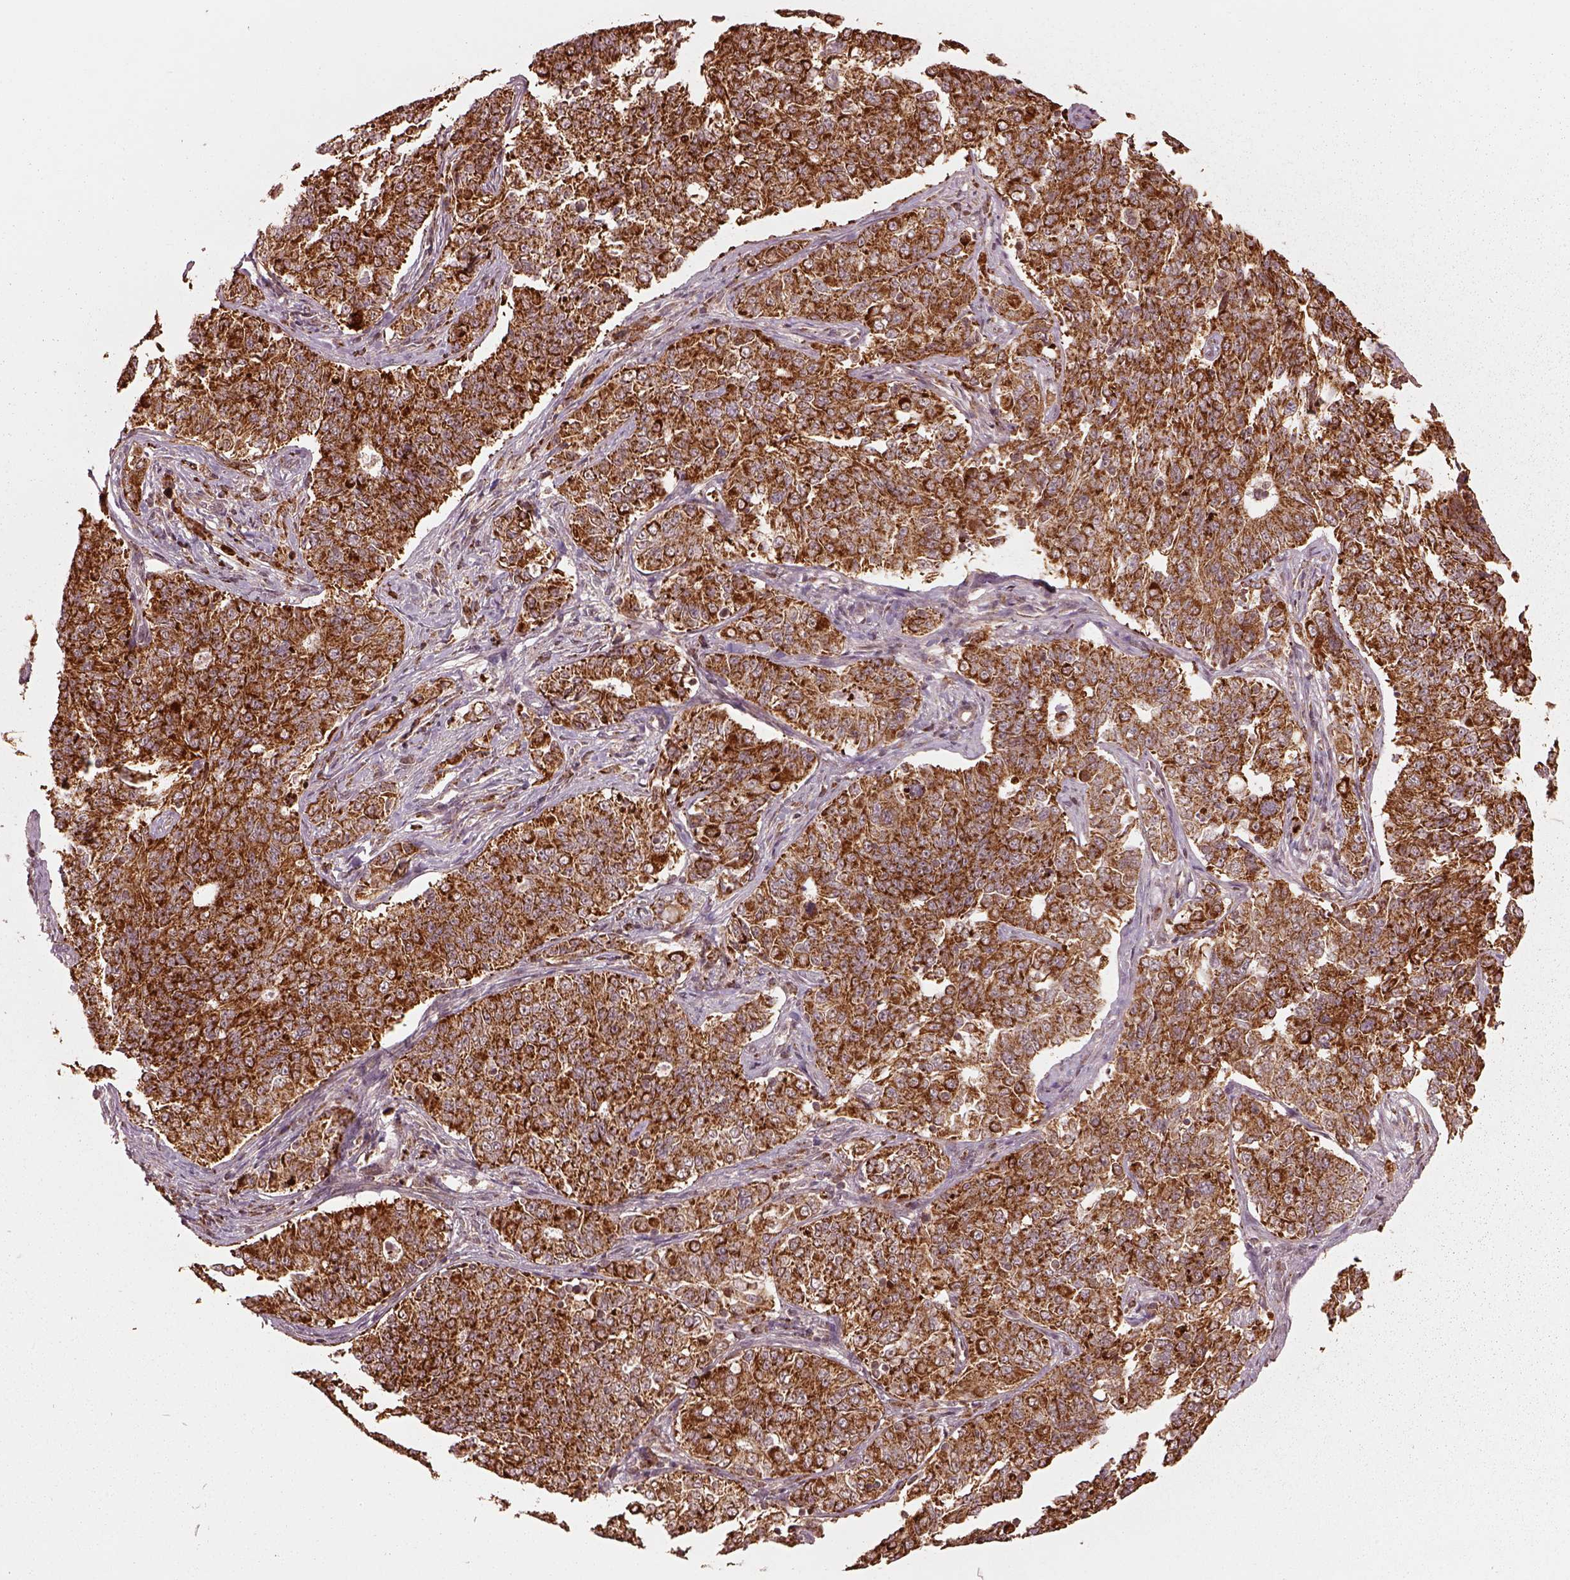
{"staining": {"intensity": "strong", "quantity": ">75%", "location": "cytoplasmic/membranous"}, "tissue": "endometrial cancer", "cell_type": "Tumor cells", "image_type": "cancer", "snomed": [{"axis": "morphology", "description": "Adenocarcinoma, NOS"}, {"axis": "topography", "description": "Endometrium"}], "caption": "Protein expression analysis of endometrial adenocarcinoma exhibits strong cytoplasmic/membranous positivity in approximately >75% of tumor cells. (DAB IHC, brown staining for protein, blue staining for nuclei).", "gene": "SEL1L3", "patient": {"sex": "female", "age": 43}}